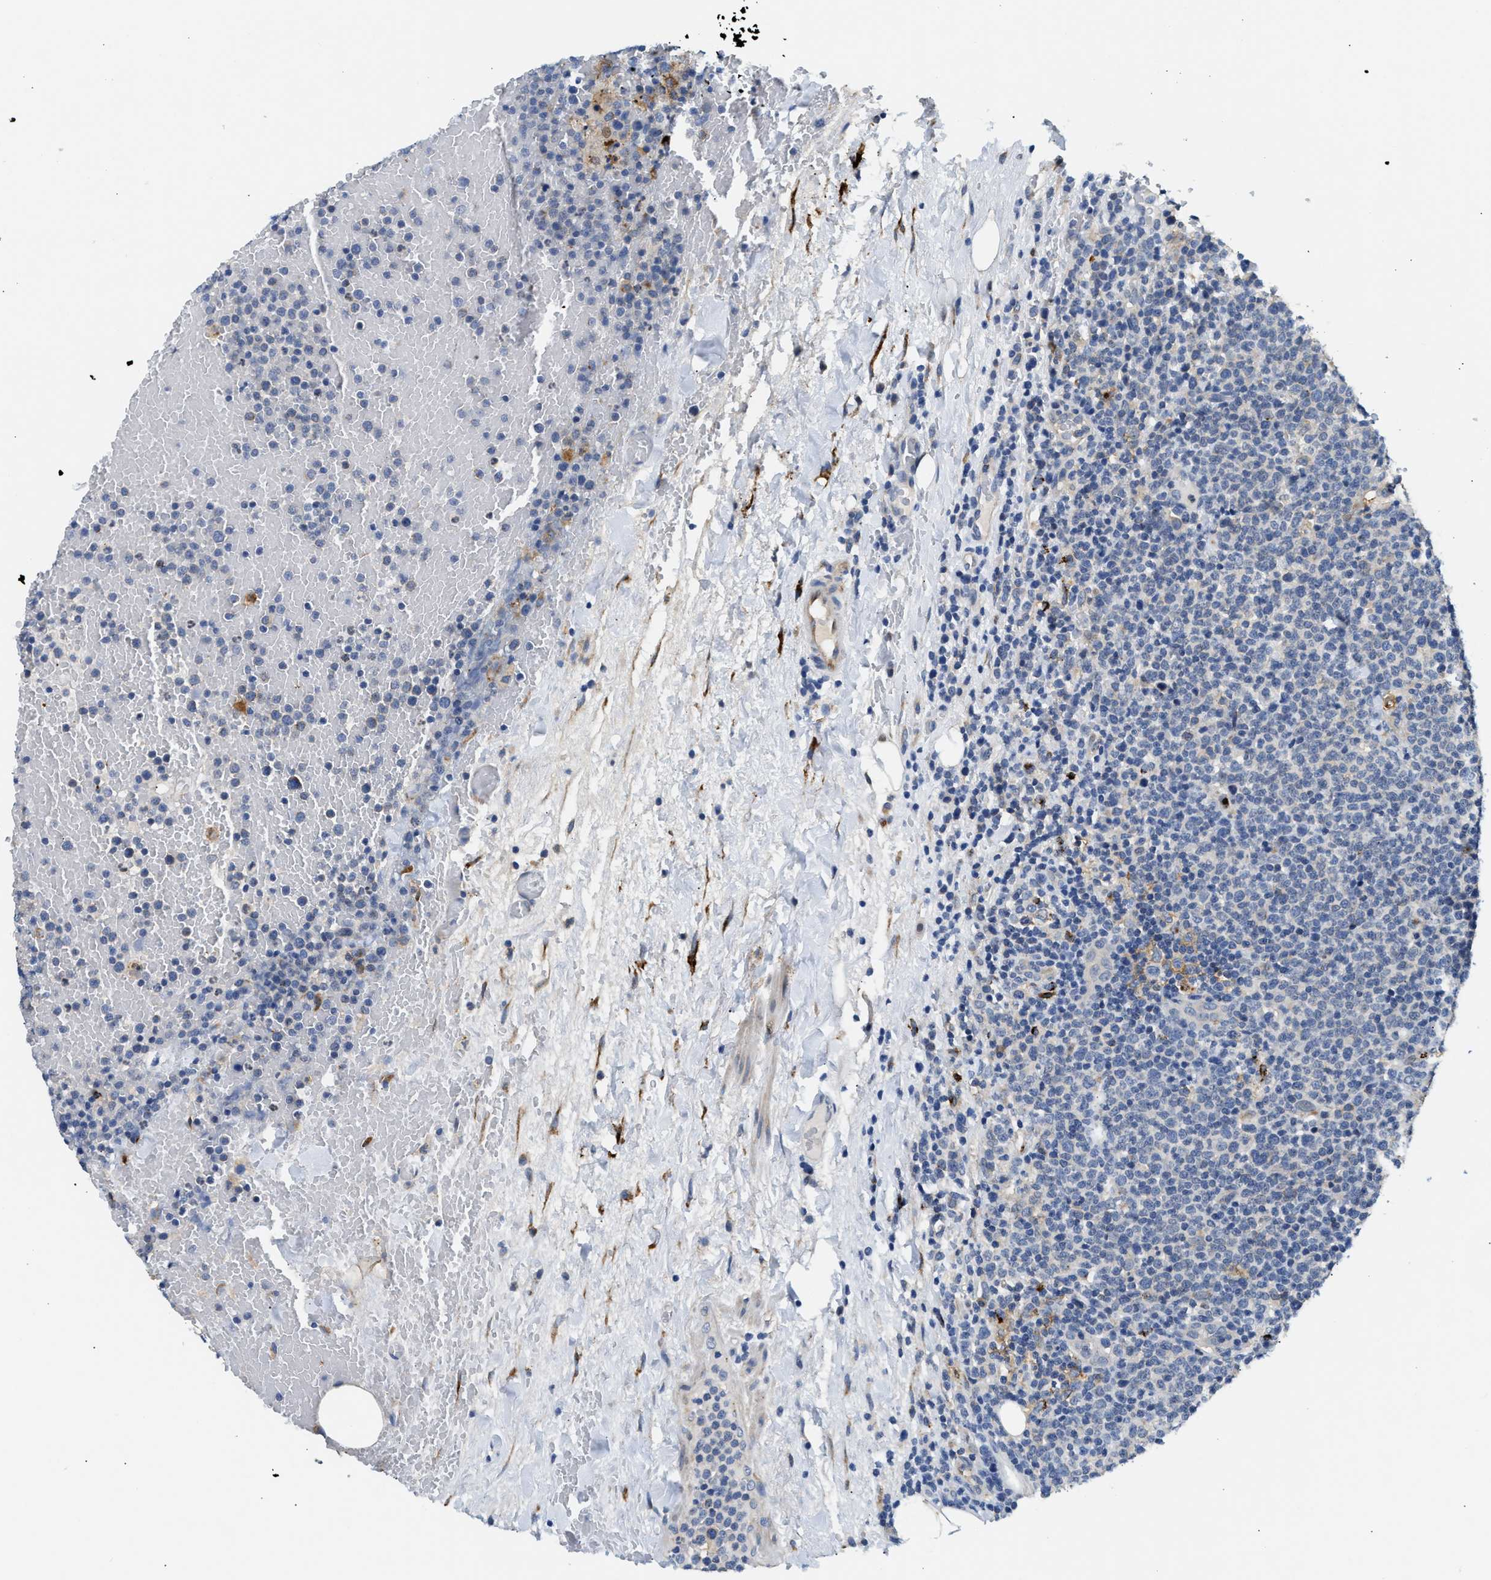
{"staining": {"intensity": "negative", "quantity": "none", "location": "none"}, "tissue": "lymphoma", "cell_type": "Tumor cells", "image_type": "cancer", "snomed": [{"axis": "morphology", "description": "Malignant lymphoma, non-Hodgkin's type, High grade"}, {"axis": "topography", "description": "Lymph node"}], "caption": "High magnification brightfield microscopy of high-grade malignant lymphoma, non-Hodgkin's type stained with DAB (3,3'-diaminobenzidine) (brown) and counterstained with hematoxylin (blue): tumor cells show no significant positivity.", "gene": "PPM1L", "patient": {"sex": "male", "age": 61}}